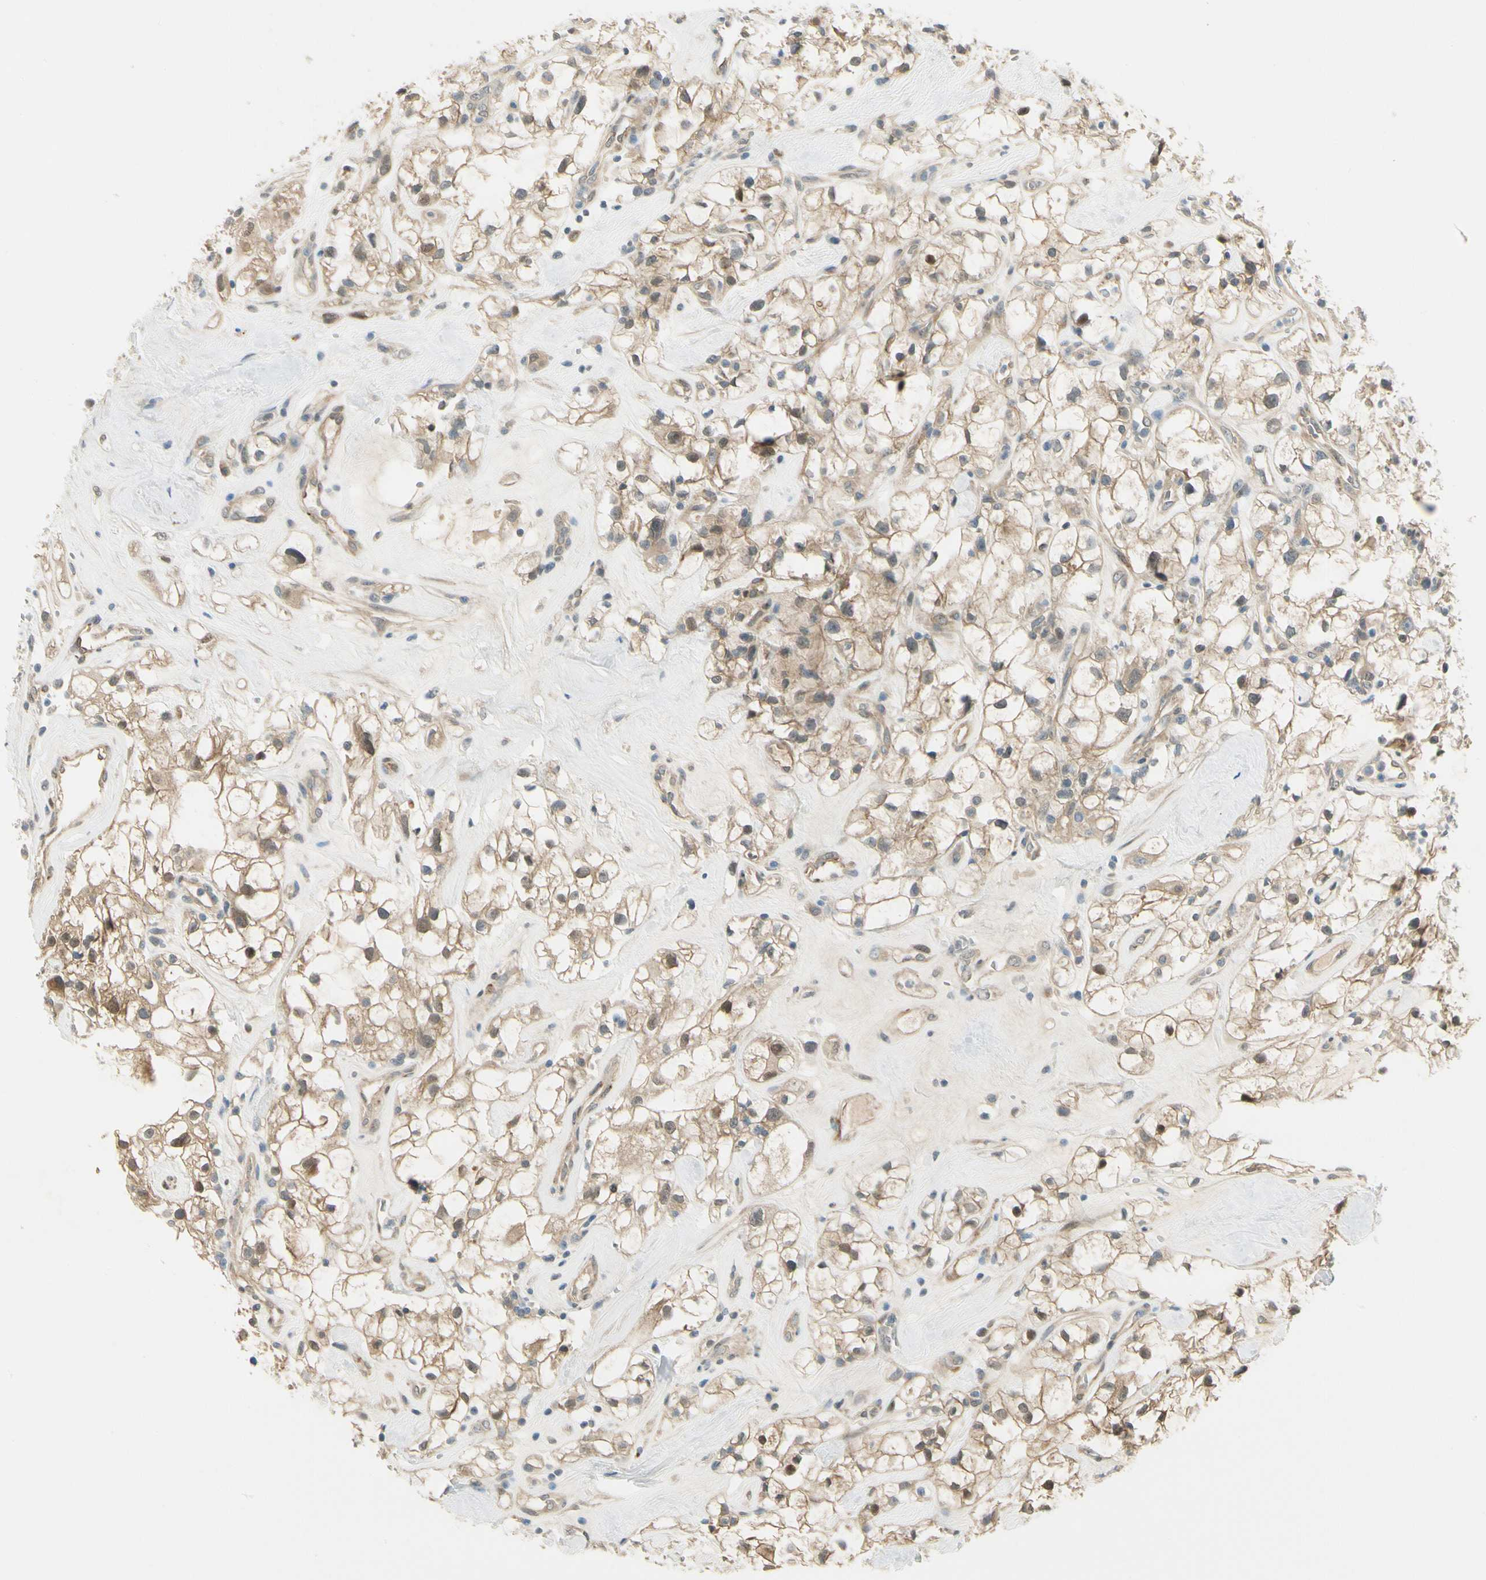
{"staining": {"intensity": "weak", "quantity": ">75%", "location": "cytoplasmic/membranous,nuclear"}, "tissue": "renal cancer", "cell_type": "Tumor cells", "image_type": "cancer", "snomed": [{"axis": "morphology", "description": "Adenocarcinoma, NOS"}, {"axis": "topography", "description": "Kidney"}], "caption": "Weak cytoplasmic/membranous and nuclear staining is appreciated in about >75% of tumor cells in renal adenocarcinoma.", "gene": "EPHB3", "patient": {"sex": "female", "age": 60}}